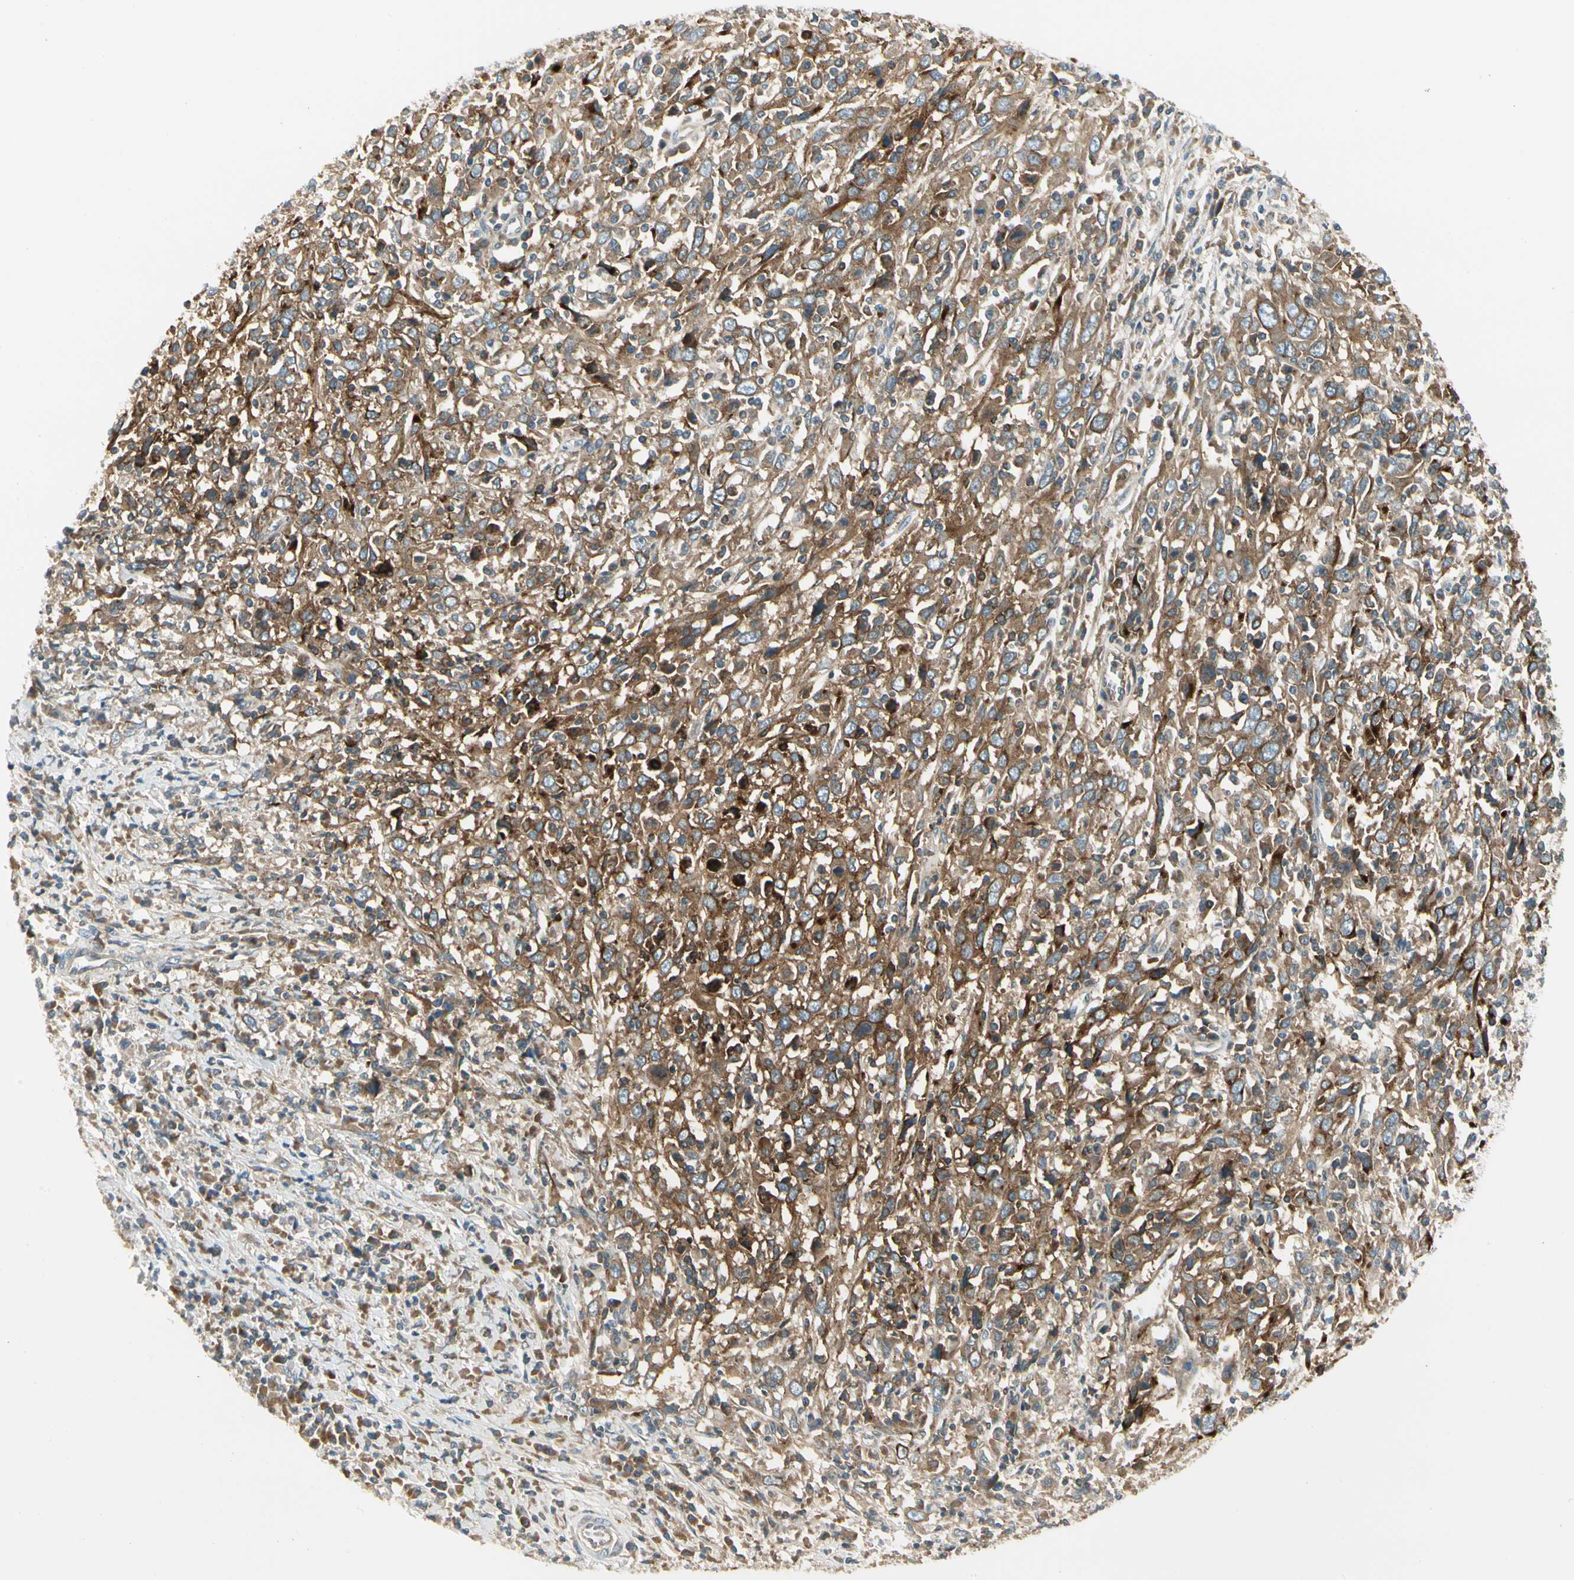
{"staining": {"intensity": "strong", "quantity": ">75%", "location": "cytoplasmic/membranous"}, "tissue": "cervical cancer", "cell_type": "Tumor cells", "image_type": "cancer", "snomed": [{"axis": "morphology", "description": "Squamous cell carcinoma, NOS"}, {"axis": "topography", "description": "Cervix"}], "caption": "Cervical cancer (squamous cell carcinoma) was stained to show a protein in brown. There is high levels of strong cytoplasmic/membranous staining in about >75% of tumor cells. (Stains: DAB in brown, nuclei in blue, Microscopy: brightfield microscopy at high magnification).", "gene": "BNIP1", "patient": {"sex": "female", "age": 46}}